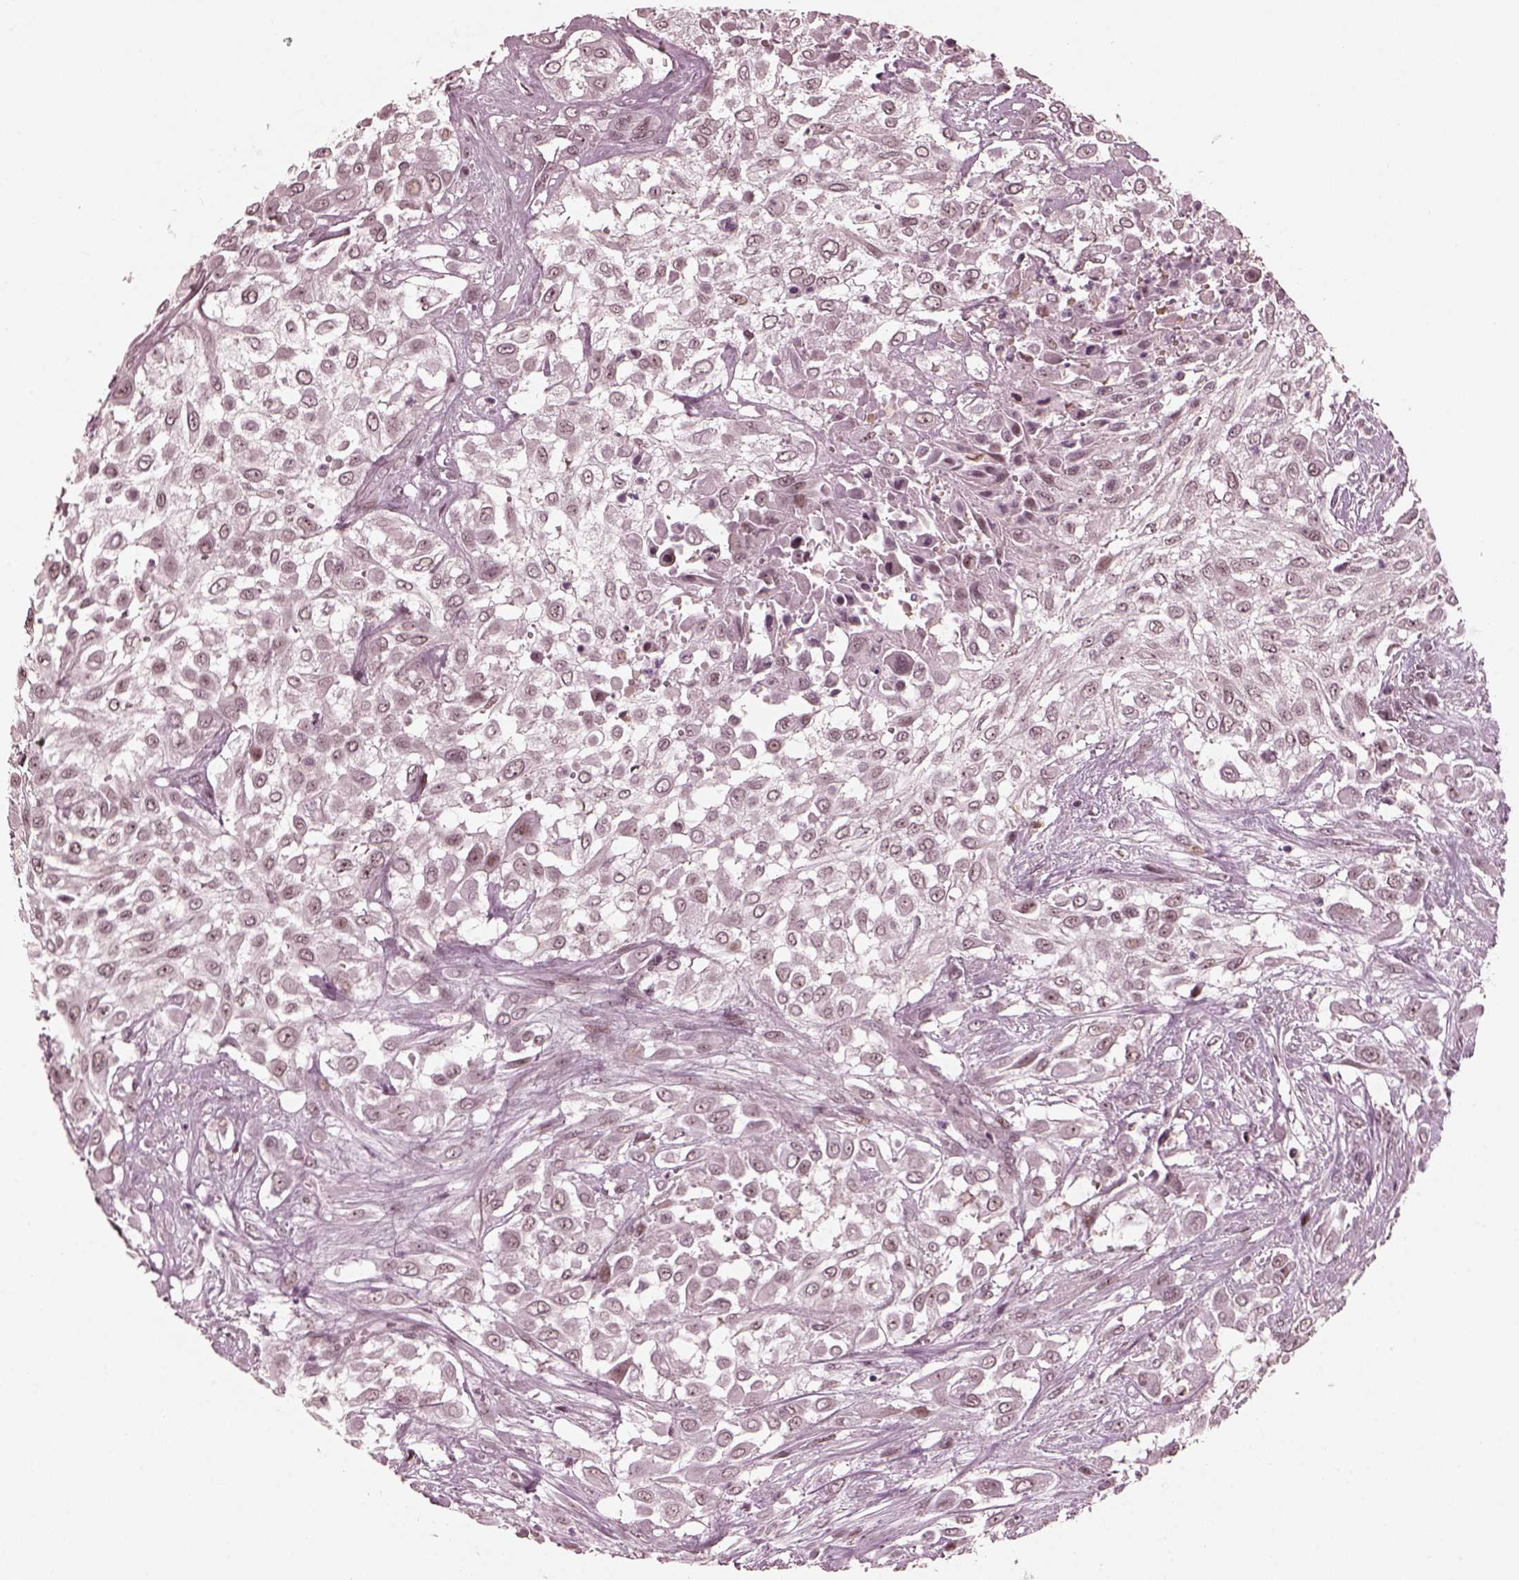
{"staining": {"intensity": "moderate", "quantity": "<25%", "location": "nuclear"}, "tissue": "urothelial cancer", "cell_type": "Tumor cells", "image_type": "cancer", "snomed": [{"axis": "morphology", "description": "Urothelial carcinoma, High grade"}, {"axis": "topography", "description": "Urinary bladder"}], "caption": "A histopathology image of urothelial cancer stained for a protein exhibits moderate nuclear brown staining in tumor cells.", "gene": "TRIB3", "patient": {"sex": "male", "age": 57}}